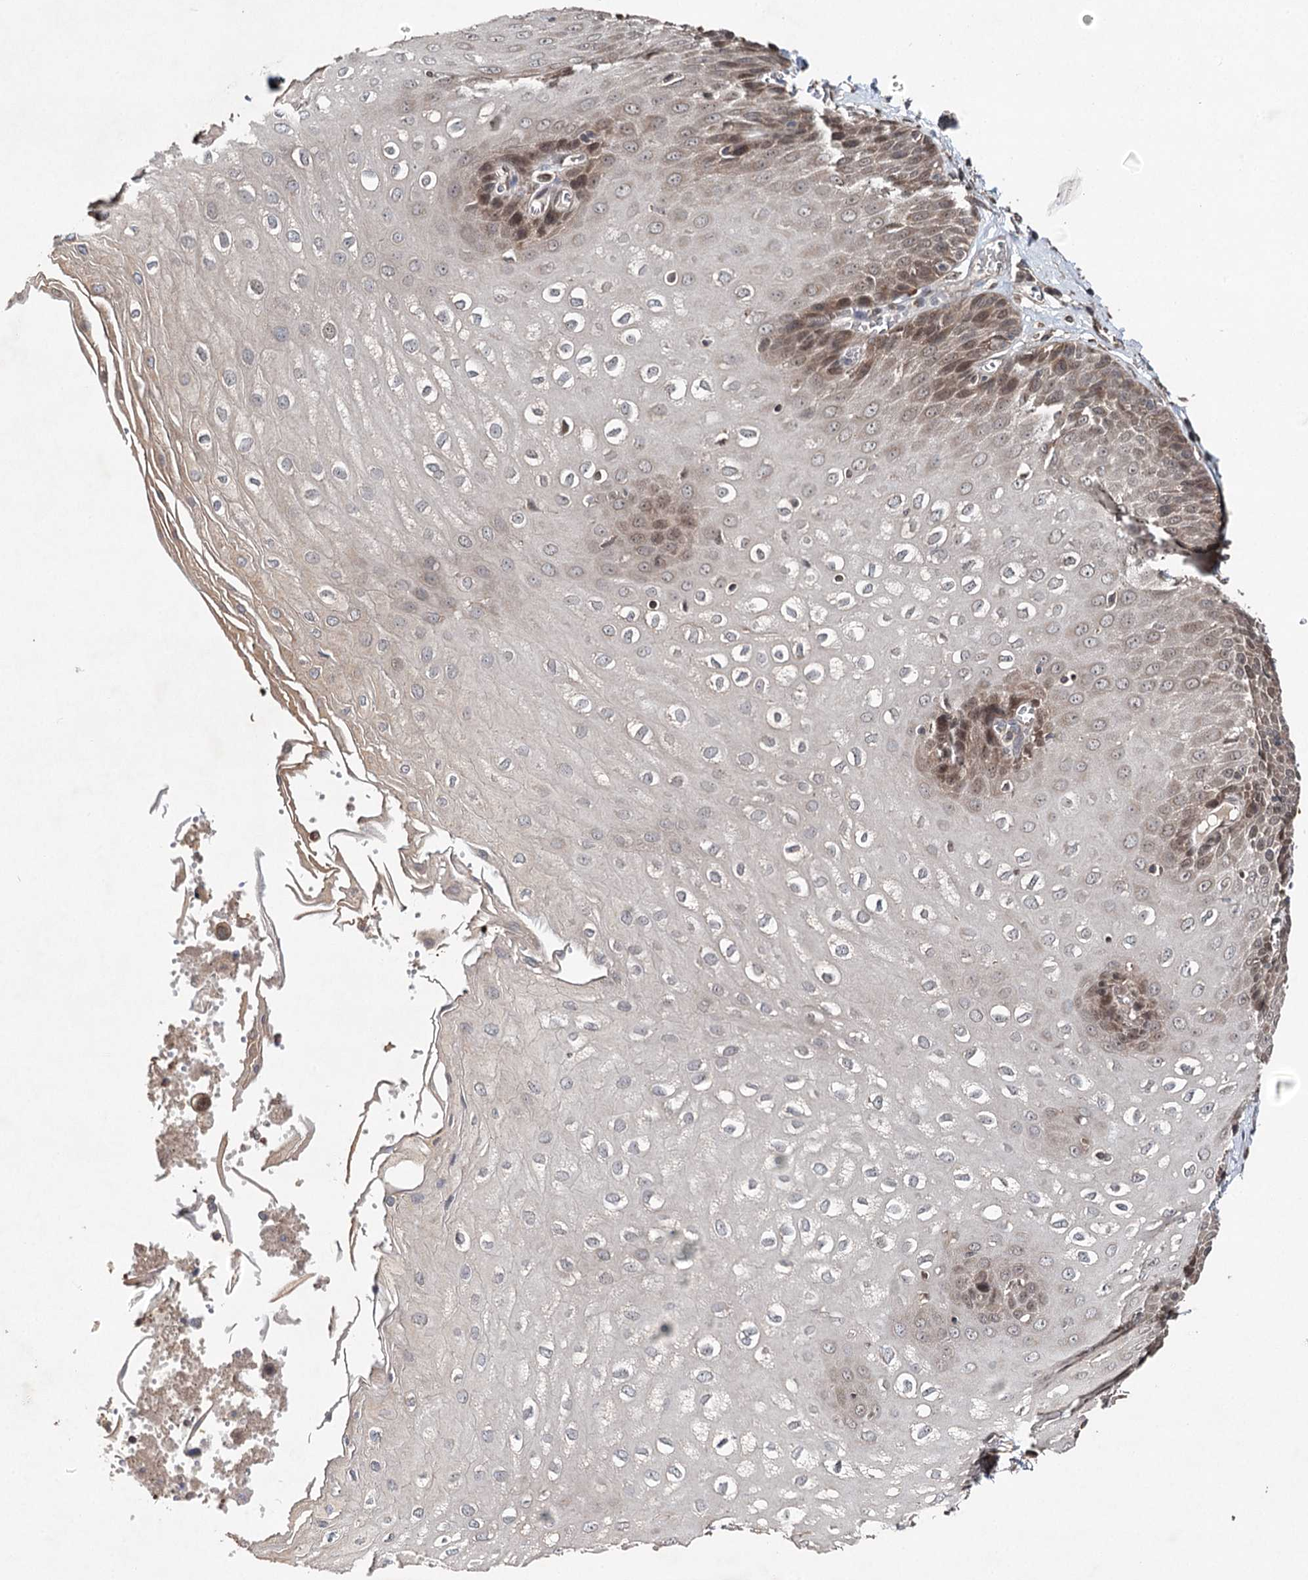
{"staining": {"intensity": "moderate", "quantity": "25%-75%", "location": "cytoplasmic/membranous,nuclear"}, "tissue": "esophagus", "cell_type": "Squamous epithelial cells", "image_type": "normal", "snomed": [{"axis": "morphology", "description": "Normal tissue, NOS"}, {"axis": "topography", "description": "Esophagus"}], "caption": "Immunohistochemical staining of unremarkable human esophagus displays moderate cytoplasmic/membranous,nuclear protein staining in approximately 25%-75% of squamous epithelial cells. Using DAB (brown) and hematoxylin (blue) stains, captured at high magnification using brightfield microscopy.", "gene": "NOPCHAP1", "patient": {"sex": "male", "age": 60}}